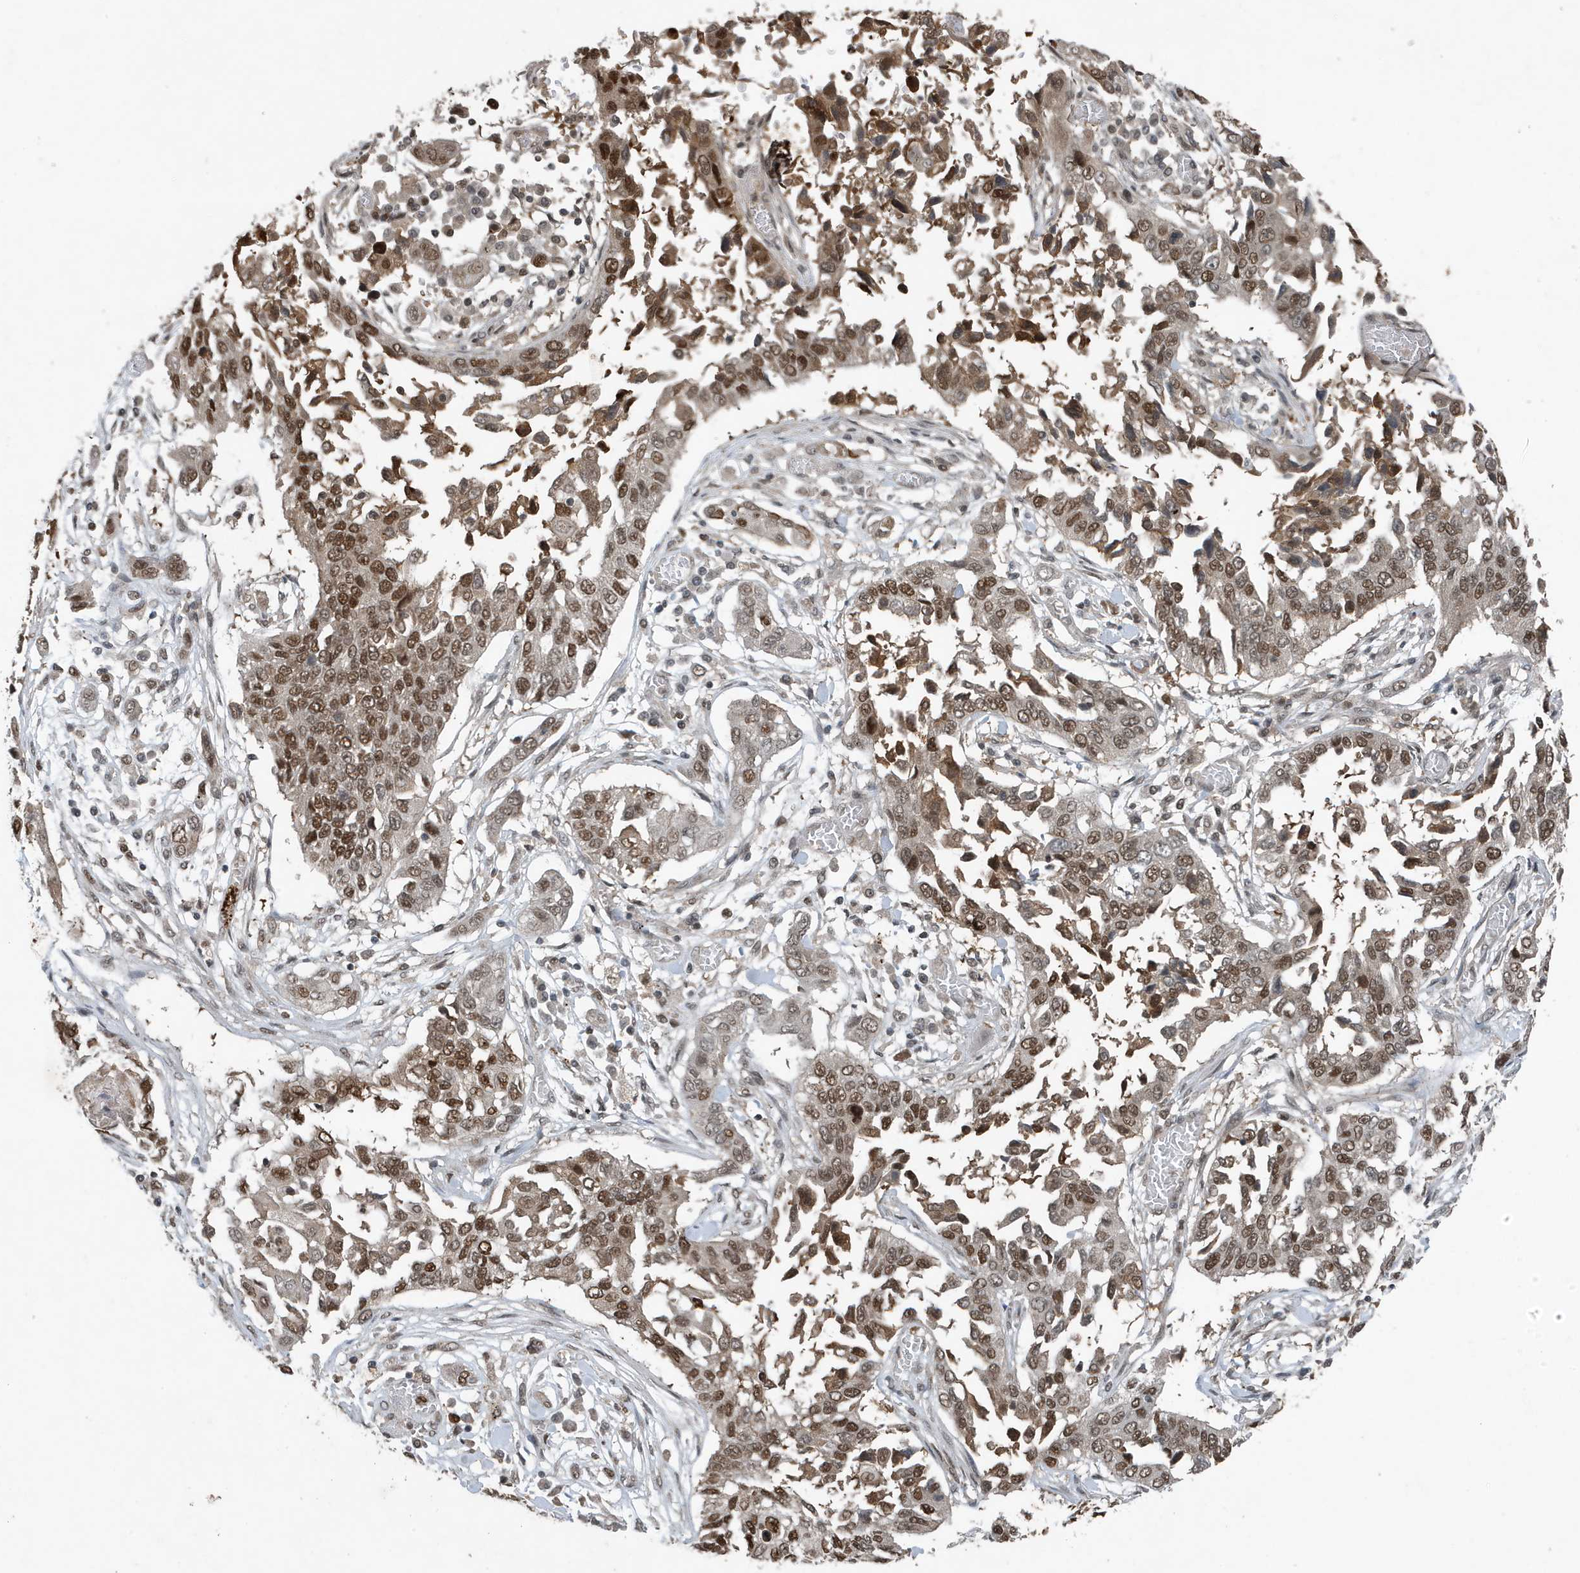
{"staining": {"intensity": "moderate", "quantity": ">75%", "location": "cytoplasmic/membranous,nuclear"}, "tissue": "lung cancer", "cell_type": "Tumor cells", "image_type": "cancer", "snomed": [{"axis": "morphology", "description": "Squamous cell carcinoma, NOS"}, {"axis": "topography", "description": "Lung"}], "caption": "Immunohistochemistry (IHC) histopathology image of human lung squamous cell carcinoma stained for a protein (brown), which demonstrates medium levels of moderate cytoplasmic/membranous and nuclear positivity in approximately >75% of tumor cells.", "gene": "HSPA1A", "patient": {"sex": "male", "age": 71}}